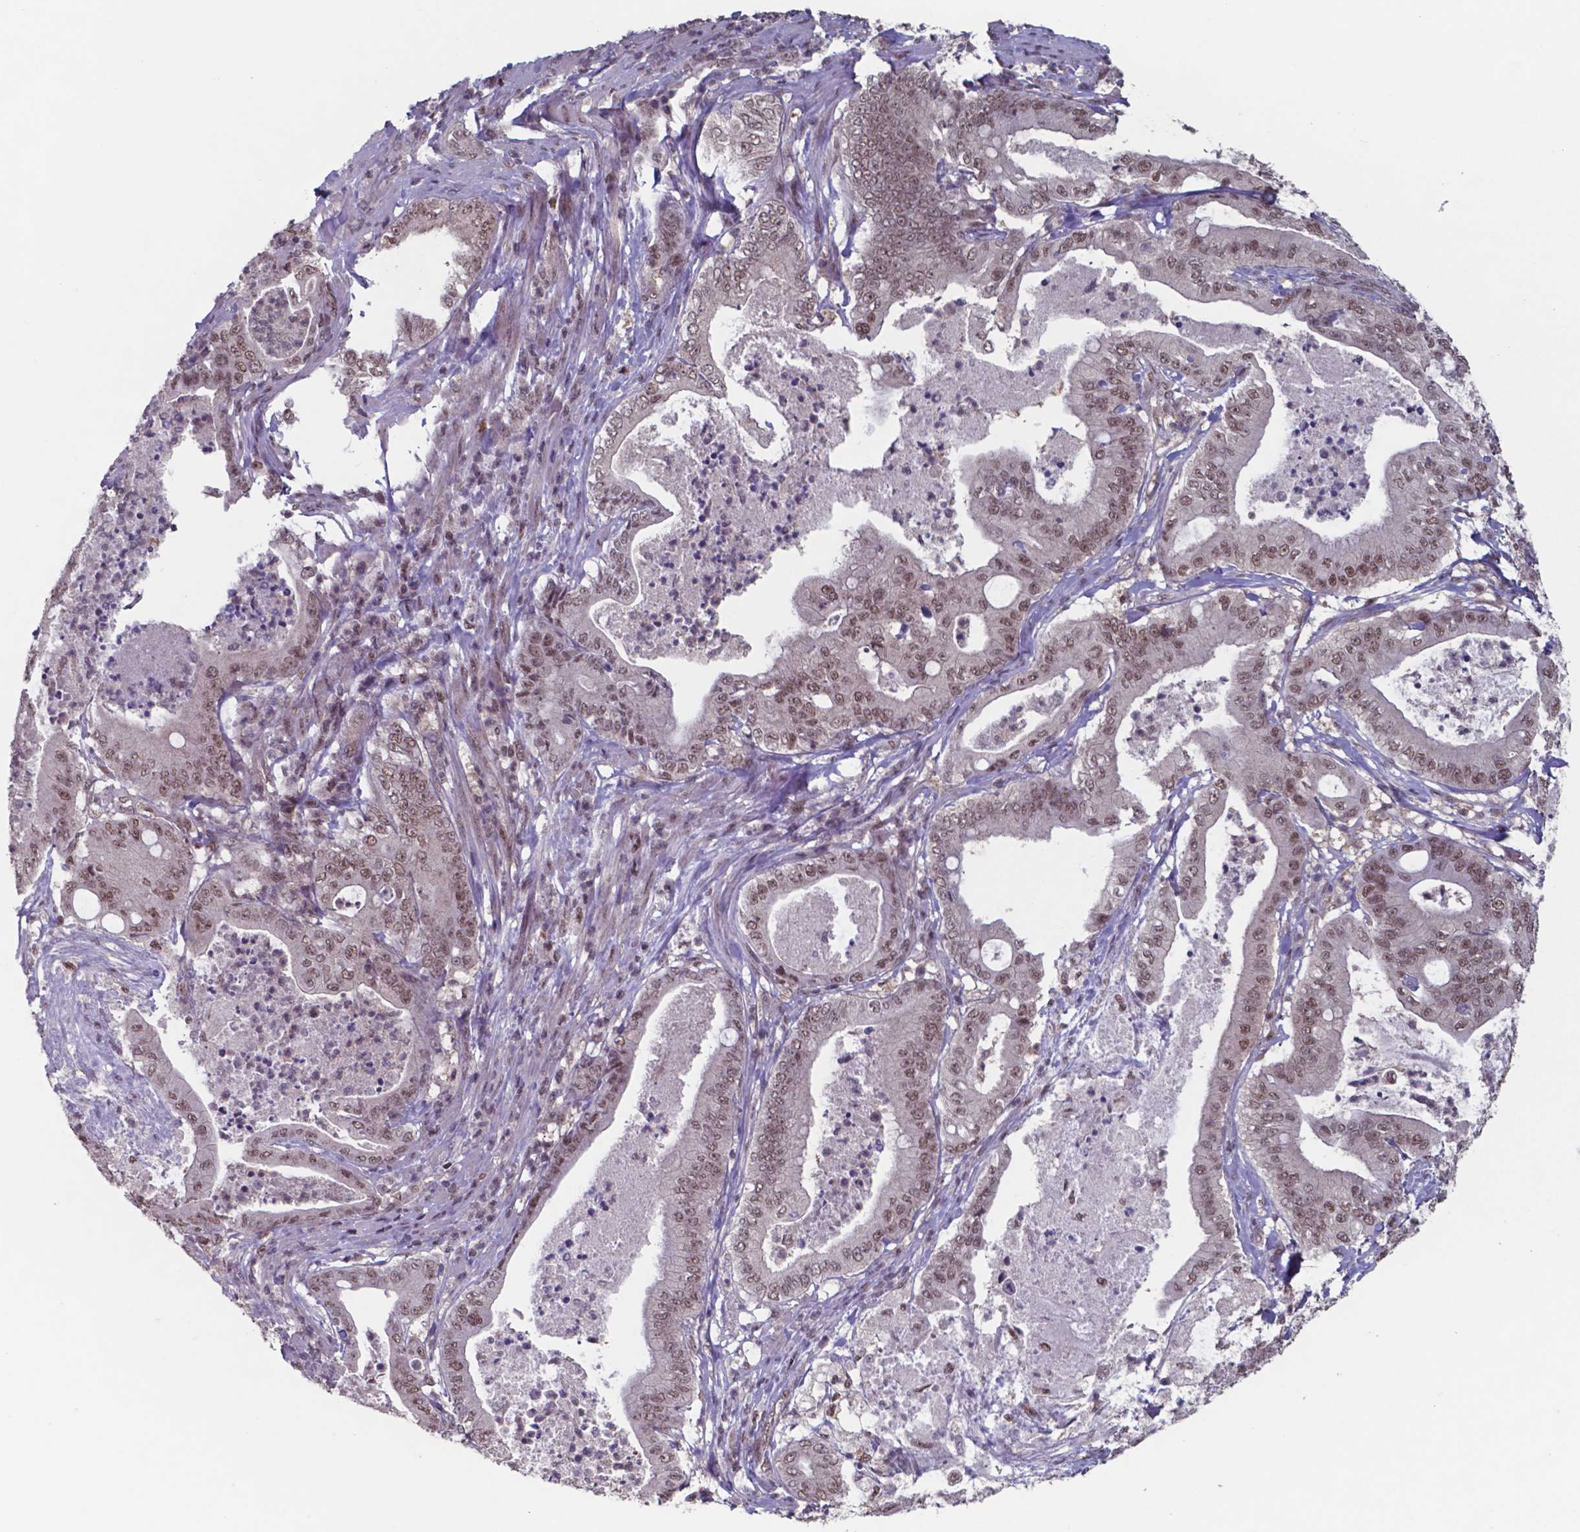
{"staining": {"intensity": "moderate", "quantity": ">75%", "location": "nuclear"}, "tissue": "pancreatic cancer", "cell_type": "Tumor cells", "image_type": "cancer", "snomed": [{"axis": "morphology", "description": "Adenocarcinoma, NOS"}, {"axis": "topography", "description": "Pancreas"}], "caption": "Protein staining of pancreatic adenocarcinoma tissue displays moderate nuclear positivity in approximately >75% of tumor cells. (DAB = brown stain, brightfield microscopy at high magnification).", "gene": "UBA1", "patient": {"sex": "male", "age": 71}}